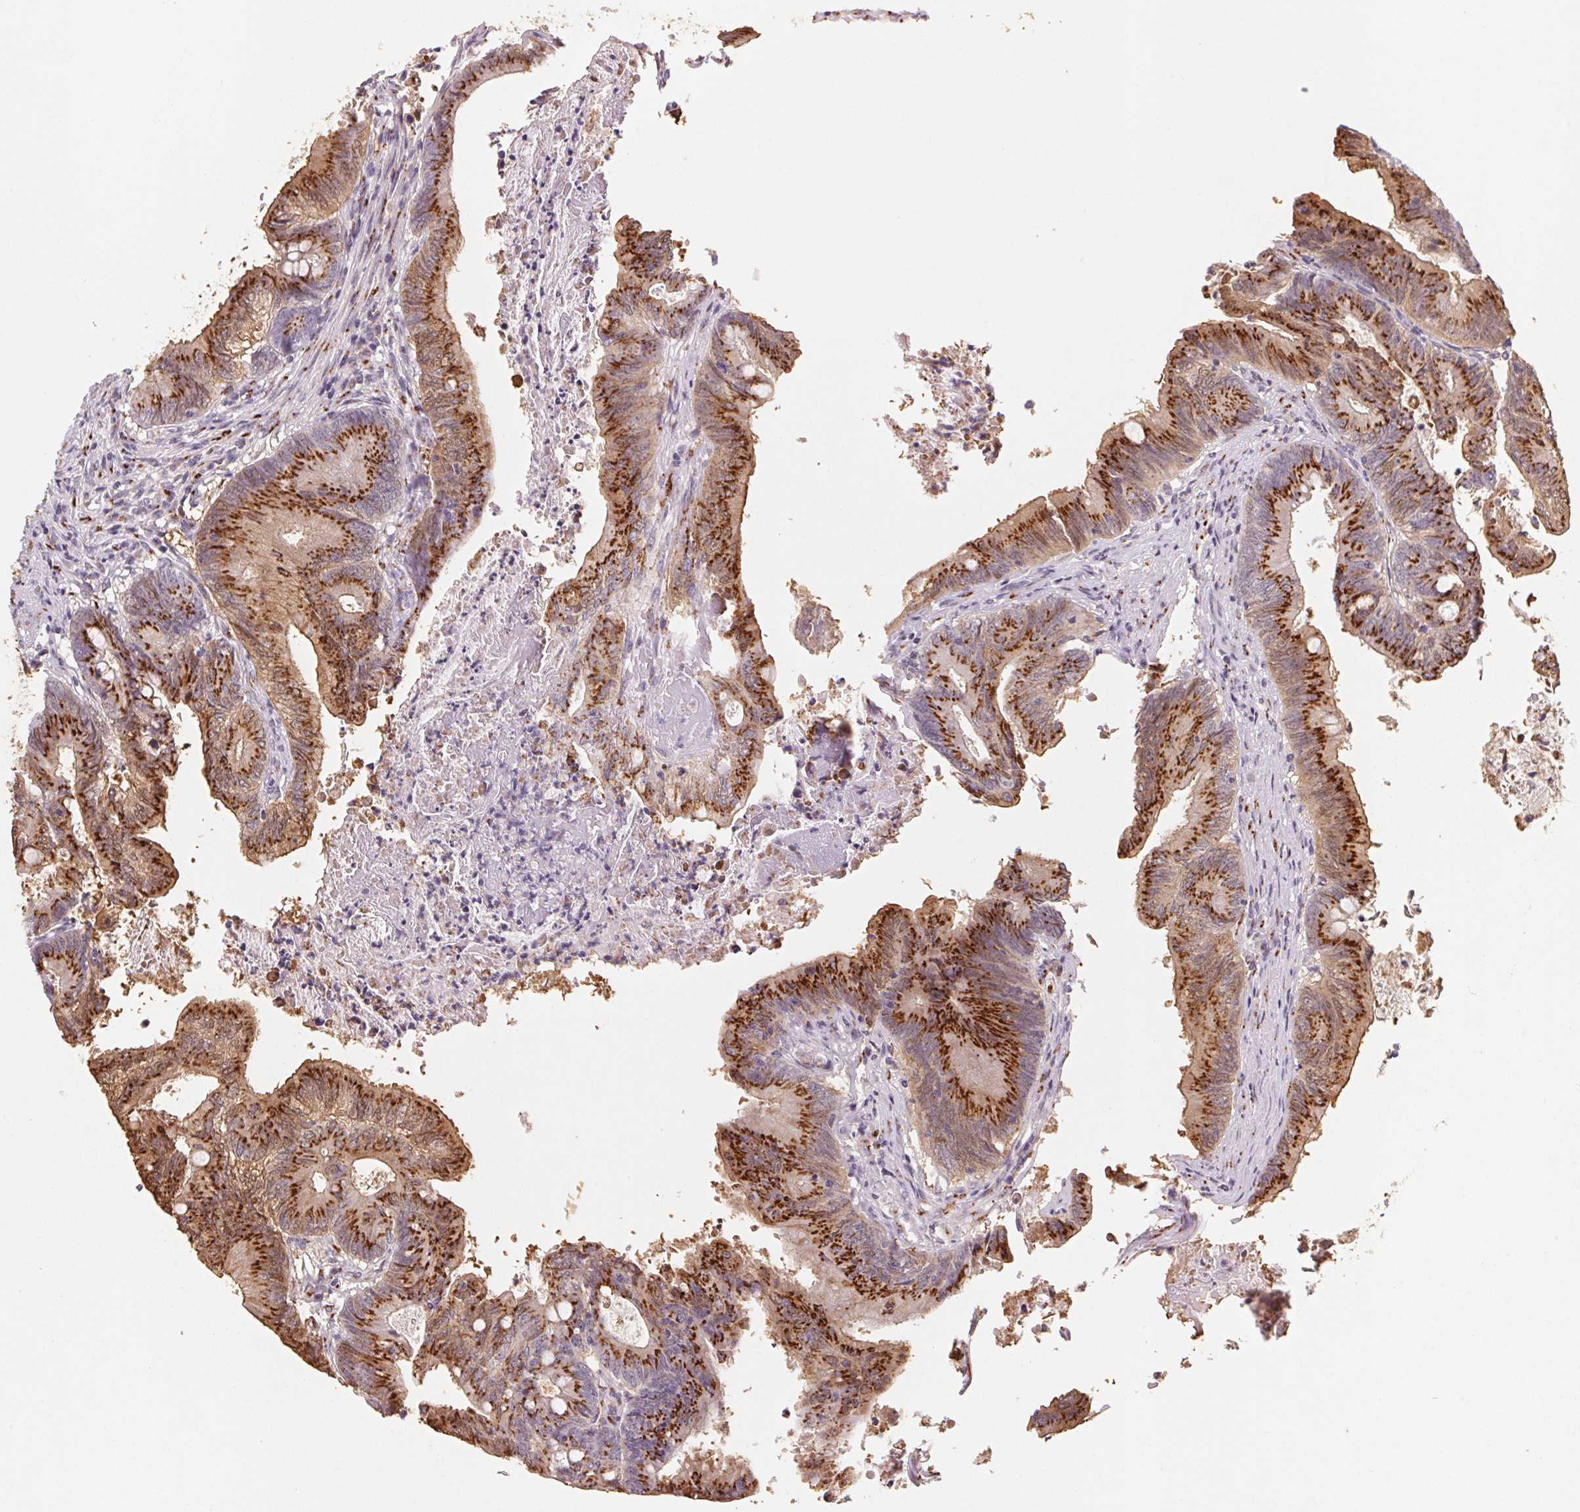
{"staining": {"intensity": "strong", "quantity": ">75%", "location": "cytoplasmic/membranous"}, "tissue": "colorectal cancer", "cell_type": "Tumor cells", "image_type": "cancer", "snomed": [{"axis": "morphology", "description": "Adenocarcinoma, NOS"}, {"axis": "topography", "description": "Colon"}], "caption": "A histopathology image showing strong cytoplasmic/membranous staining in about >75% of tumor cells in colorectal cancer, as visualized by brown immunohistochemical staining.", "gene": "RAB22A", "patient": {"sex": "female", "age": 70}}